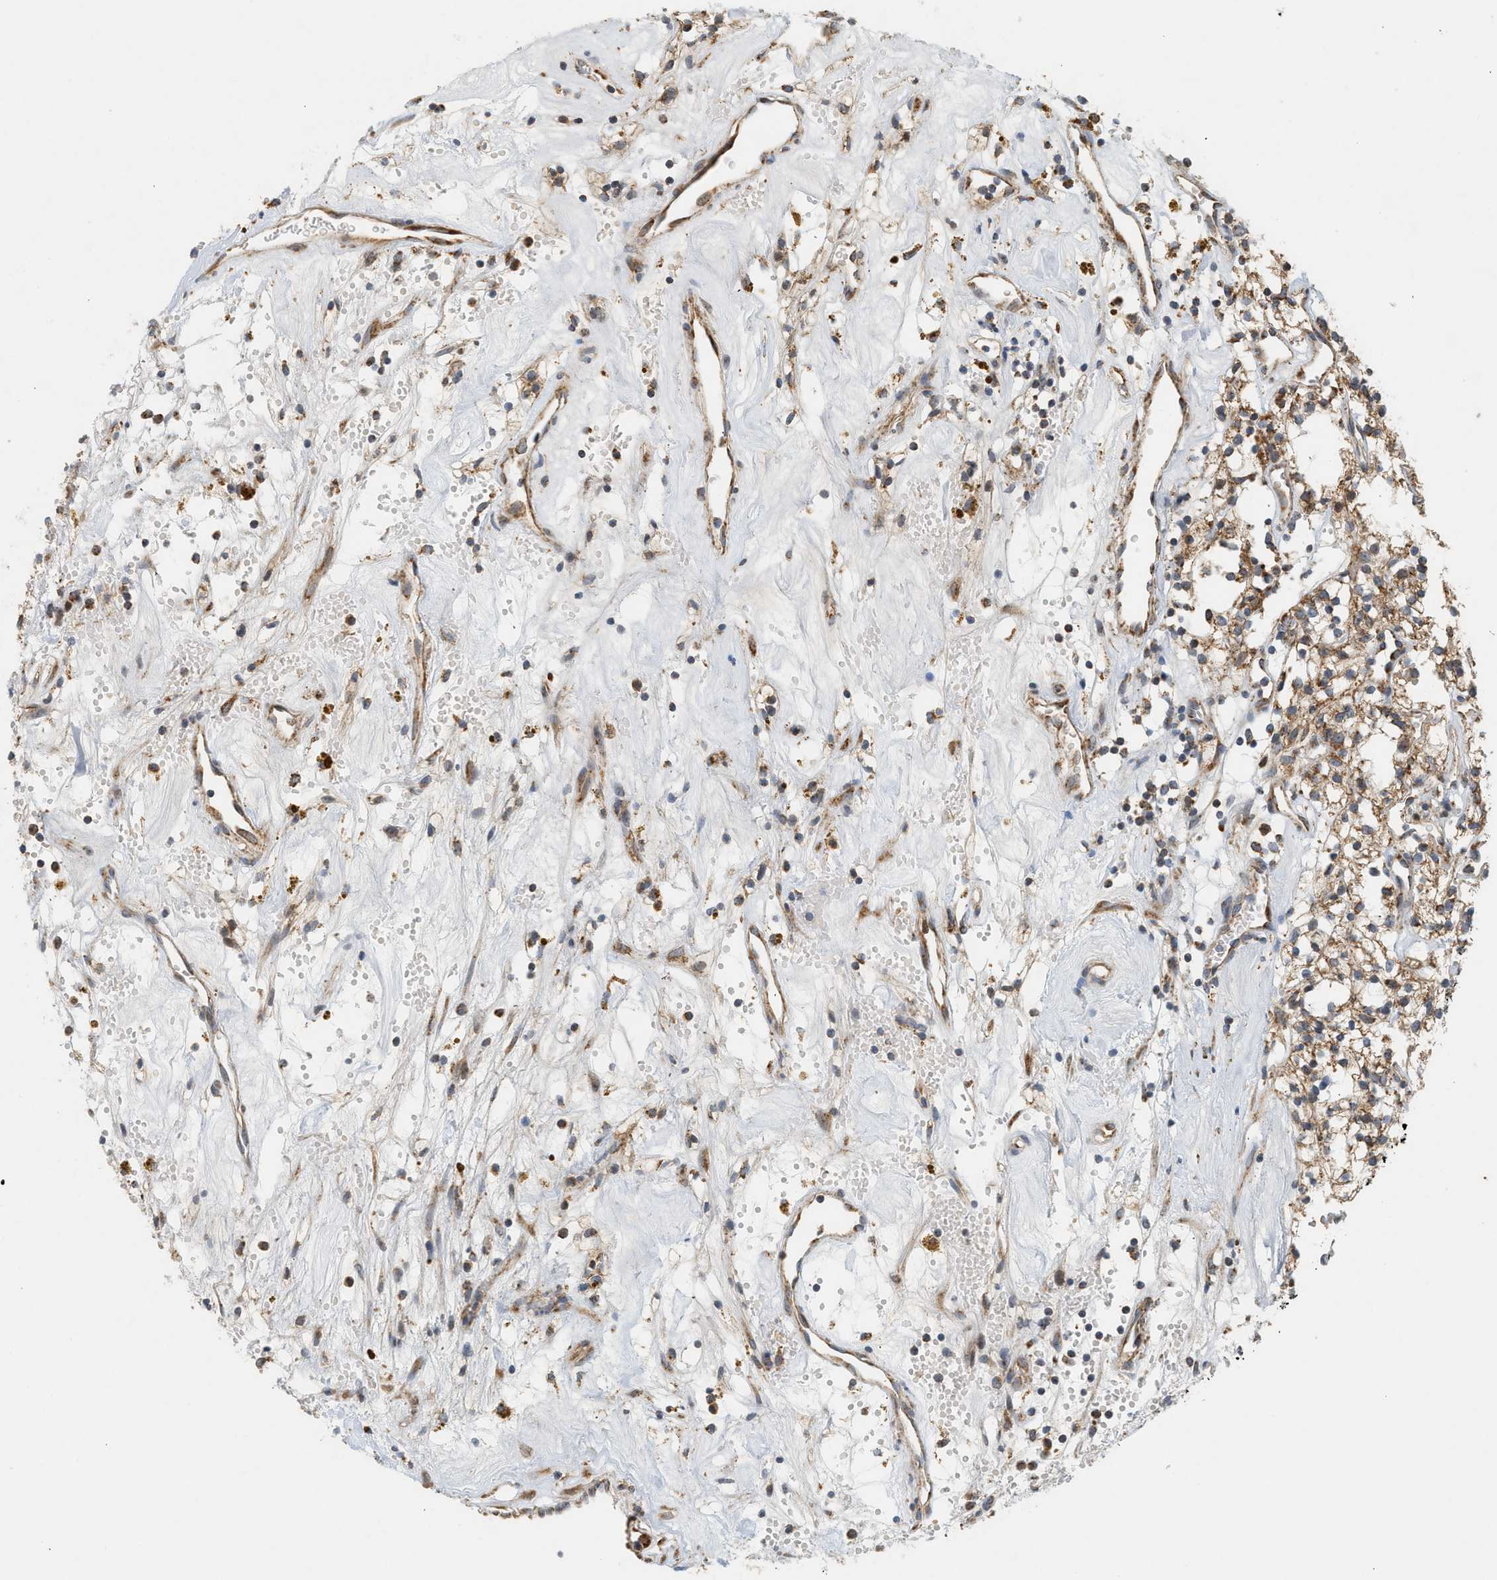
{"staining": {"intensity": "moderate", "quantity": ">75%", "location": "cytoplasmic/membranous"}, "tissue": "renal cancer", "cell_type": "Tumor cells", "image_type": "cancer", "snomed": [{"axis": "morphology", "description": "Adenocarcinoma, NOS"}, {"axis": "topography", "description": "Kidney"}], "caption": "Immunohistochemical staining of human renal adenocarcinoma shows medium levels of moderate cytoplasmic/membranous staining in approximately >75% of tumor cells.", "gene": "MCU", "patient": {"sex": "male", "age": 59}}